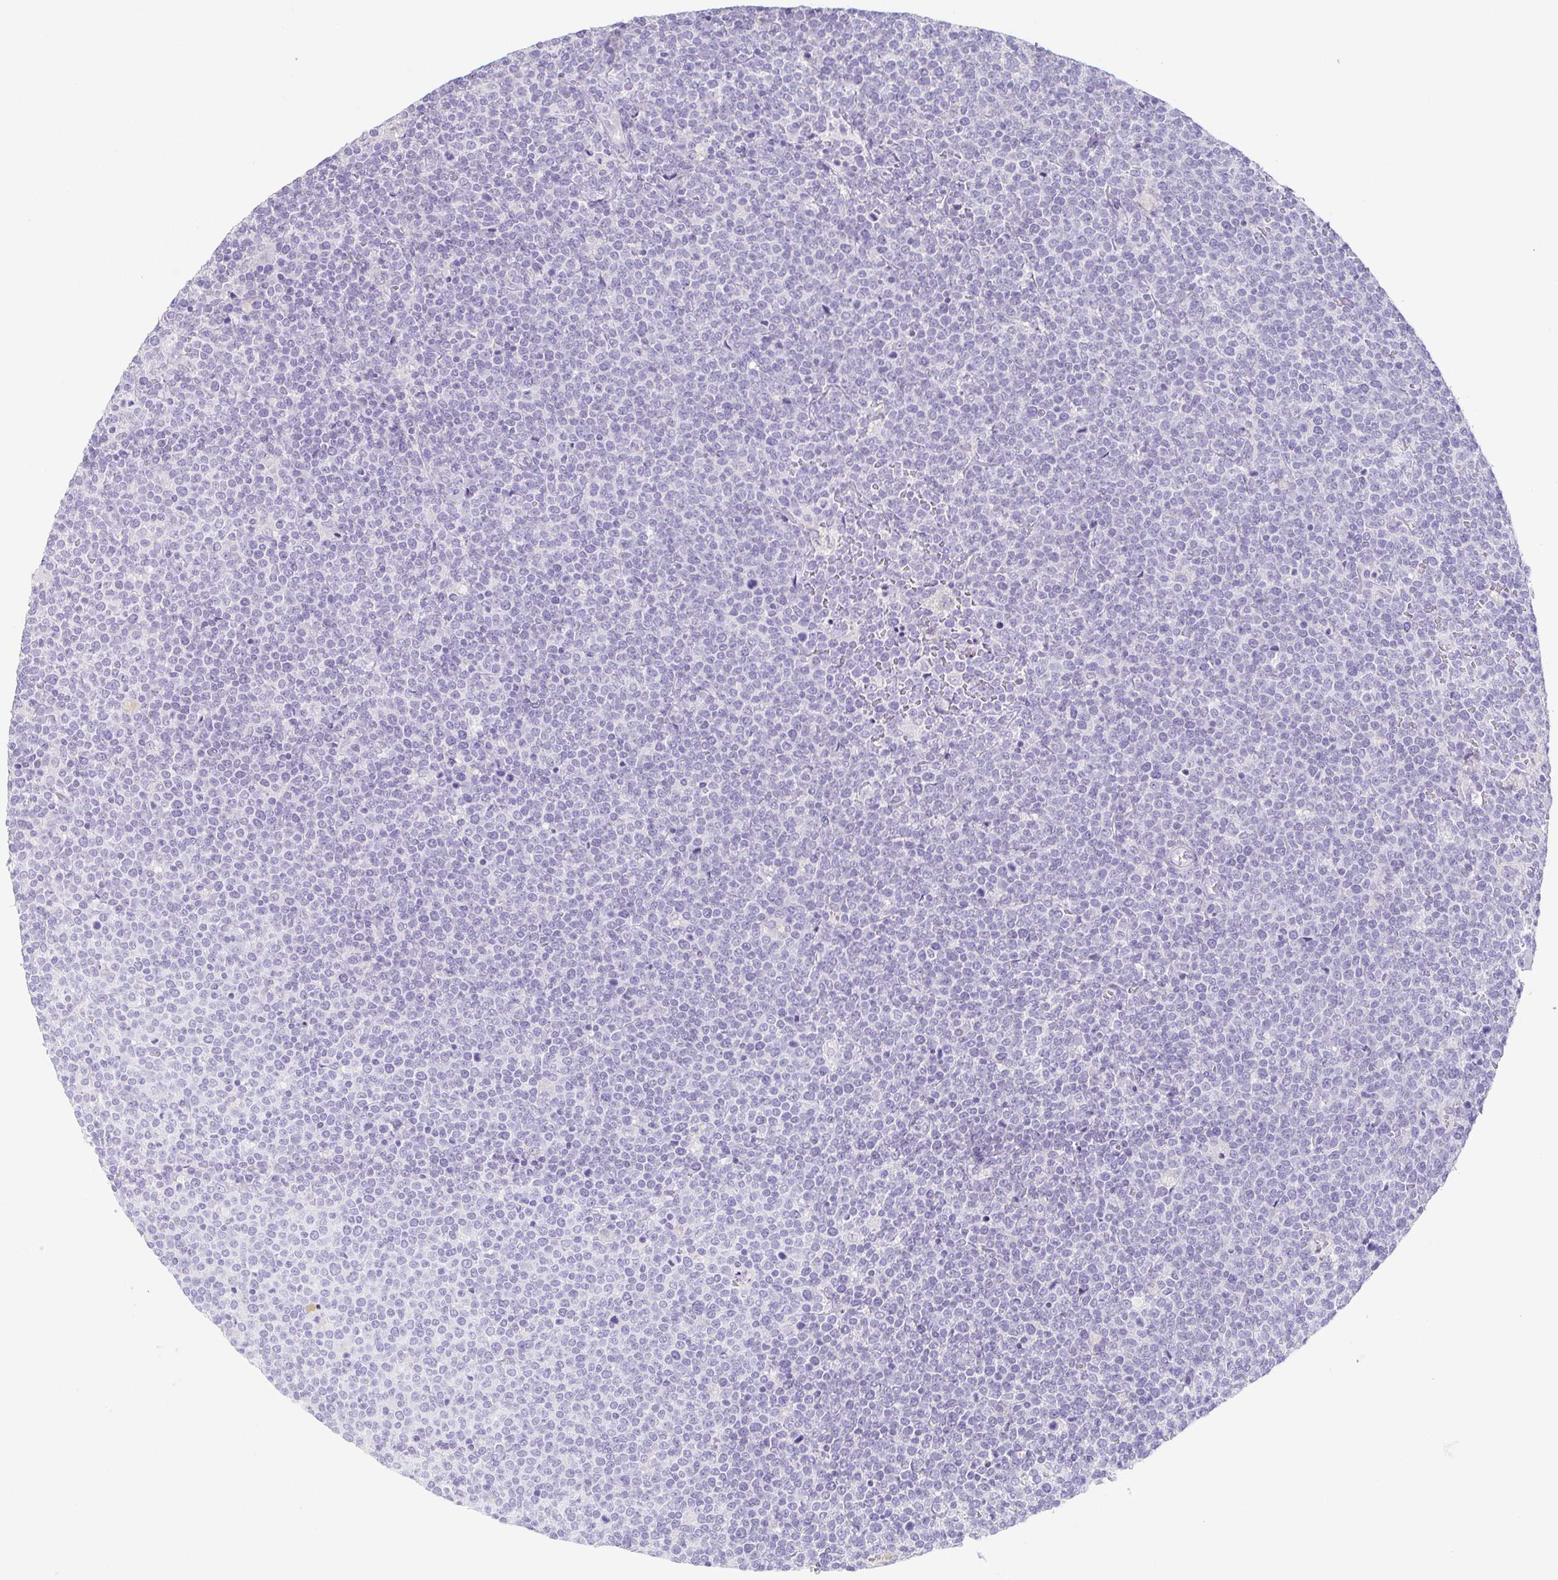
{"staining": {"intensity": "negative", "quantity": "none", "location": "none"}, "tissue": "lymphoma", "cell_type": "Tumor cells", "image_type": "cancer", "snomed": [{"axis": "morphology", "description": "Malignant lymphoma, non-Hodgkin's type, High grade"}, {"axis": "topography", "description": "Lymph node"}], "caption": "IHC of human malignant lymphoma, non-Hodgkin's type (high-grade) displays no staining in tumor cells.", "gene": "HDGFL1", "patient": {"sex": "male", "age": 61}}